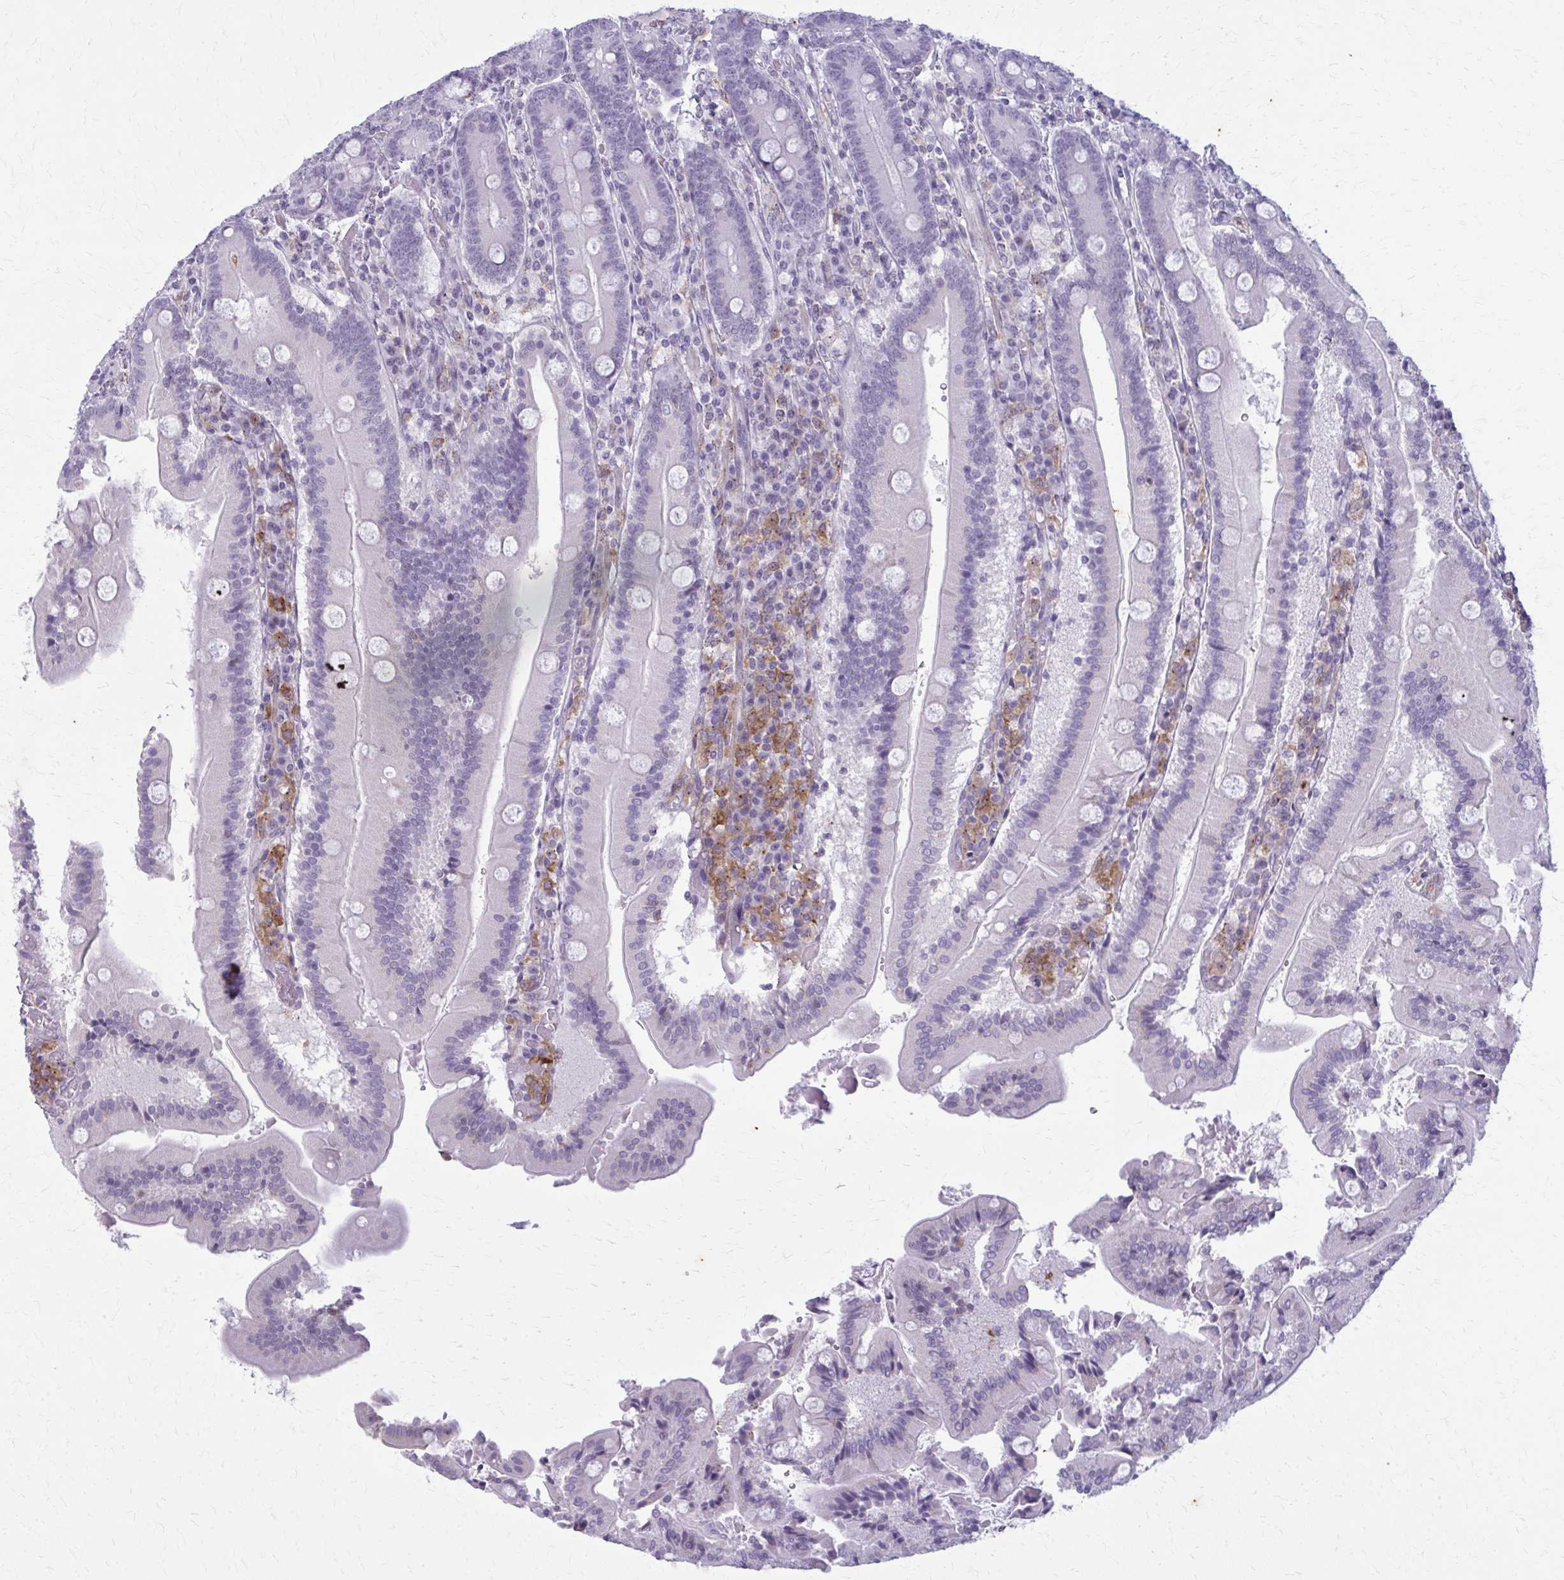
{"staining": {"intensity": "negative", "quantity": "none", "location": "none"}, "tissue": "duodenum", "cell_type": "Glandular cells", "image_type": "normal", "snomed": [{"axis": "morphology", "description": "Normal tissue, NOS"}, {"axis": "topography", "description": "Duodenum"}], "caption": "Histopathology image shows no protein positivity in glandular cells of benign duodenum.", "gene": "CARD9", "patient": {"sex": "female", "age": 62}}